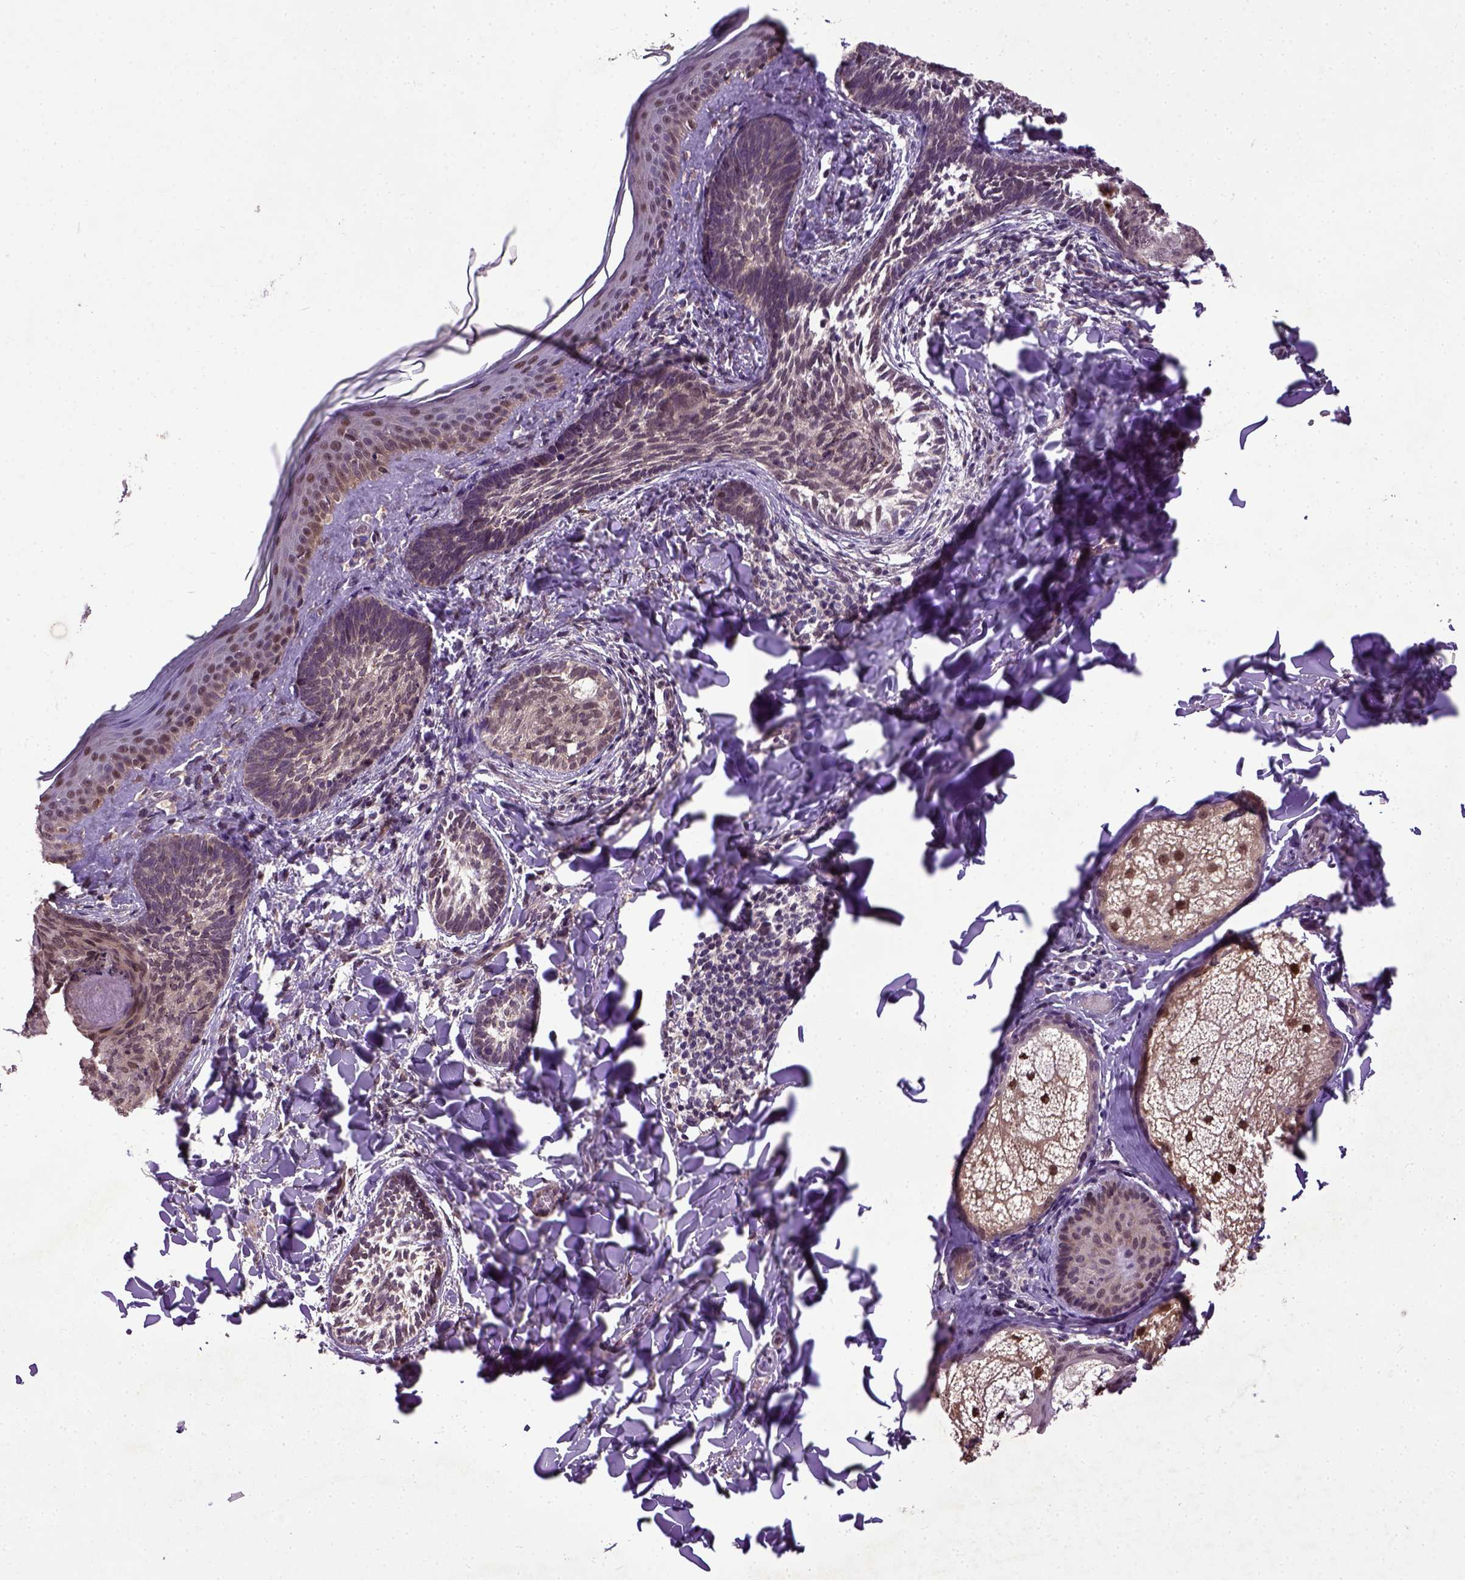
{"staining": {"intensity": "weak", "quantity": "25%-75%", "location": "nuclear"}, "tissue": "skin cancer", "cell_type": "Tumor cells", "image_type": "cancer", "snomed": [{"axis": "morphology", "description": "Normal tissue, NOS"}, {"axis": "morphology", "description": "Basal cell carcinoma"}, {"axis": "topography", "description": "Skin"}], "caption": "This photomicrograph displays immunohistochemistry staining of human skin cancer (basal cell carcinoma), with low weak nuclear positivity in approximately 25%-75% of tumor cells.", "gene": "UBA3", "patient": {"sex": "male", "age": 46}}